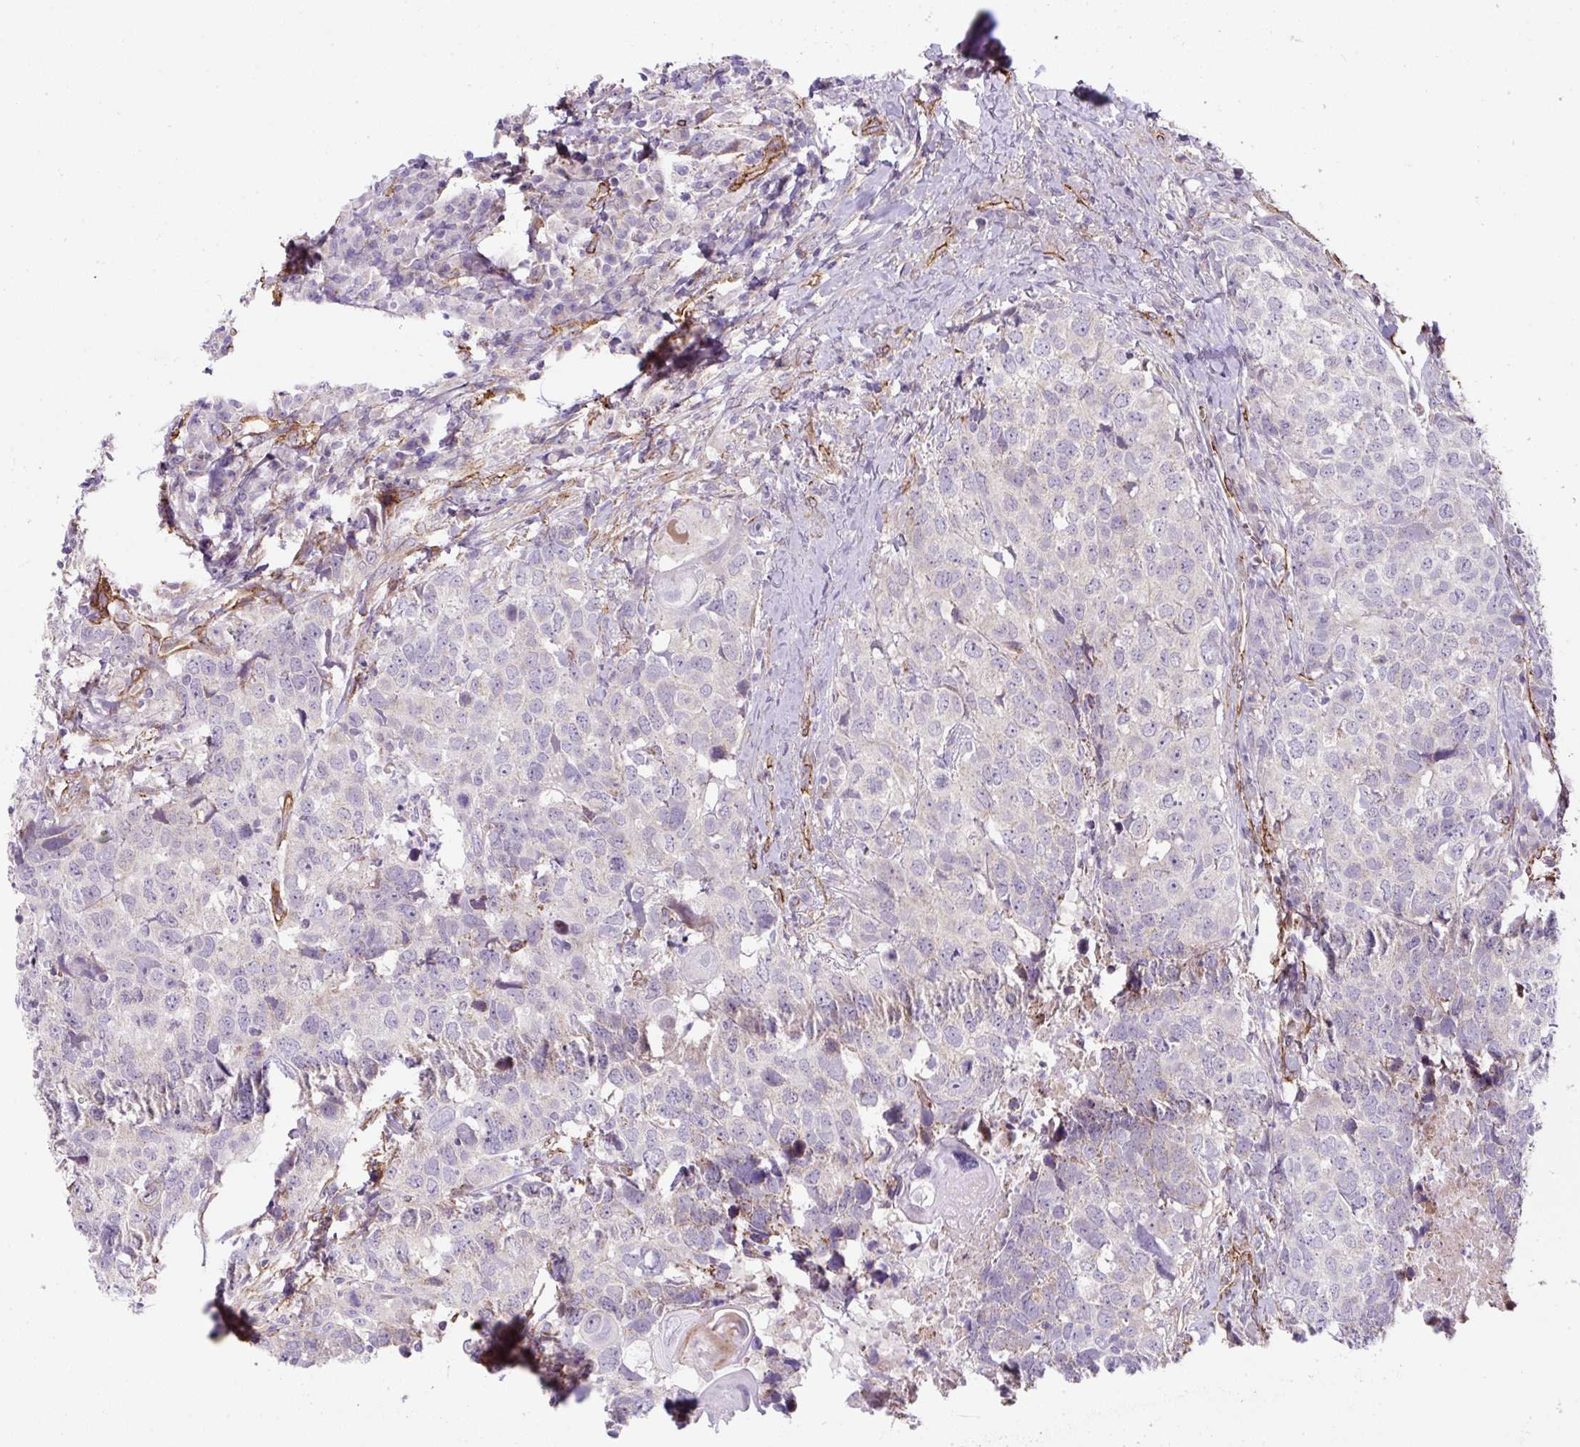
{"staining": {"intensity": "negative", "quantity": "none", "location": "none"}, "tissue": "head and neck cancer", "cell_type": "Tumor cells", "image_type": "cancer", "snomed": [{"axis": "morphology", "description": "Normal tissue, NOS"}, {"axis": "morphology", "description": "Squamous cell carcinoma, NOS"}, {"axis": "topography", "description": "Skeletal muscle"}, {"axis": "topography", "description": "Vascular tissue"}, {"axis": "topography", "description": "Peripheral nerve tissue"}, {"axis": "topography", "description": "Head-Neck"}], "caption": "The image shows no significant staining in tumor cells of squamous cell carcinoma (head and neck). (DAB (3,3'-diaminobenzidine) immunohistochemistry (IHC), high magnification).", "gene": "ANKUB1", "patient": {"sex": "male", "age": 66}}